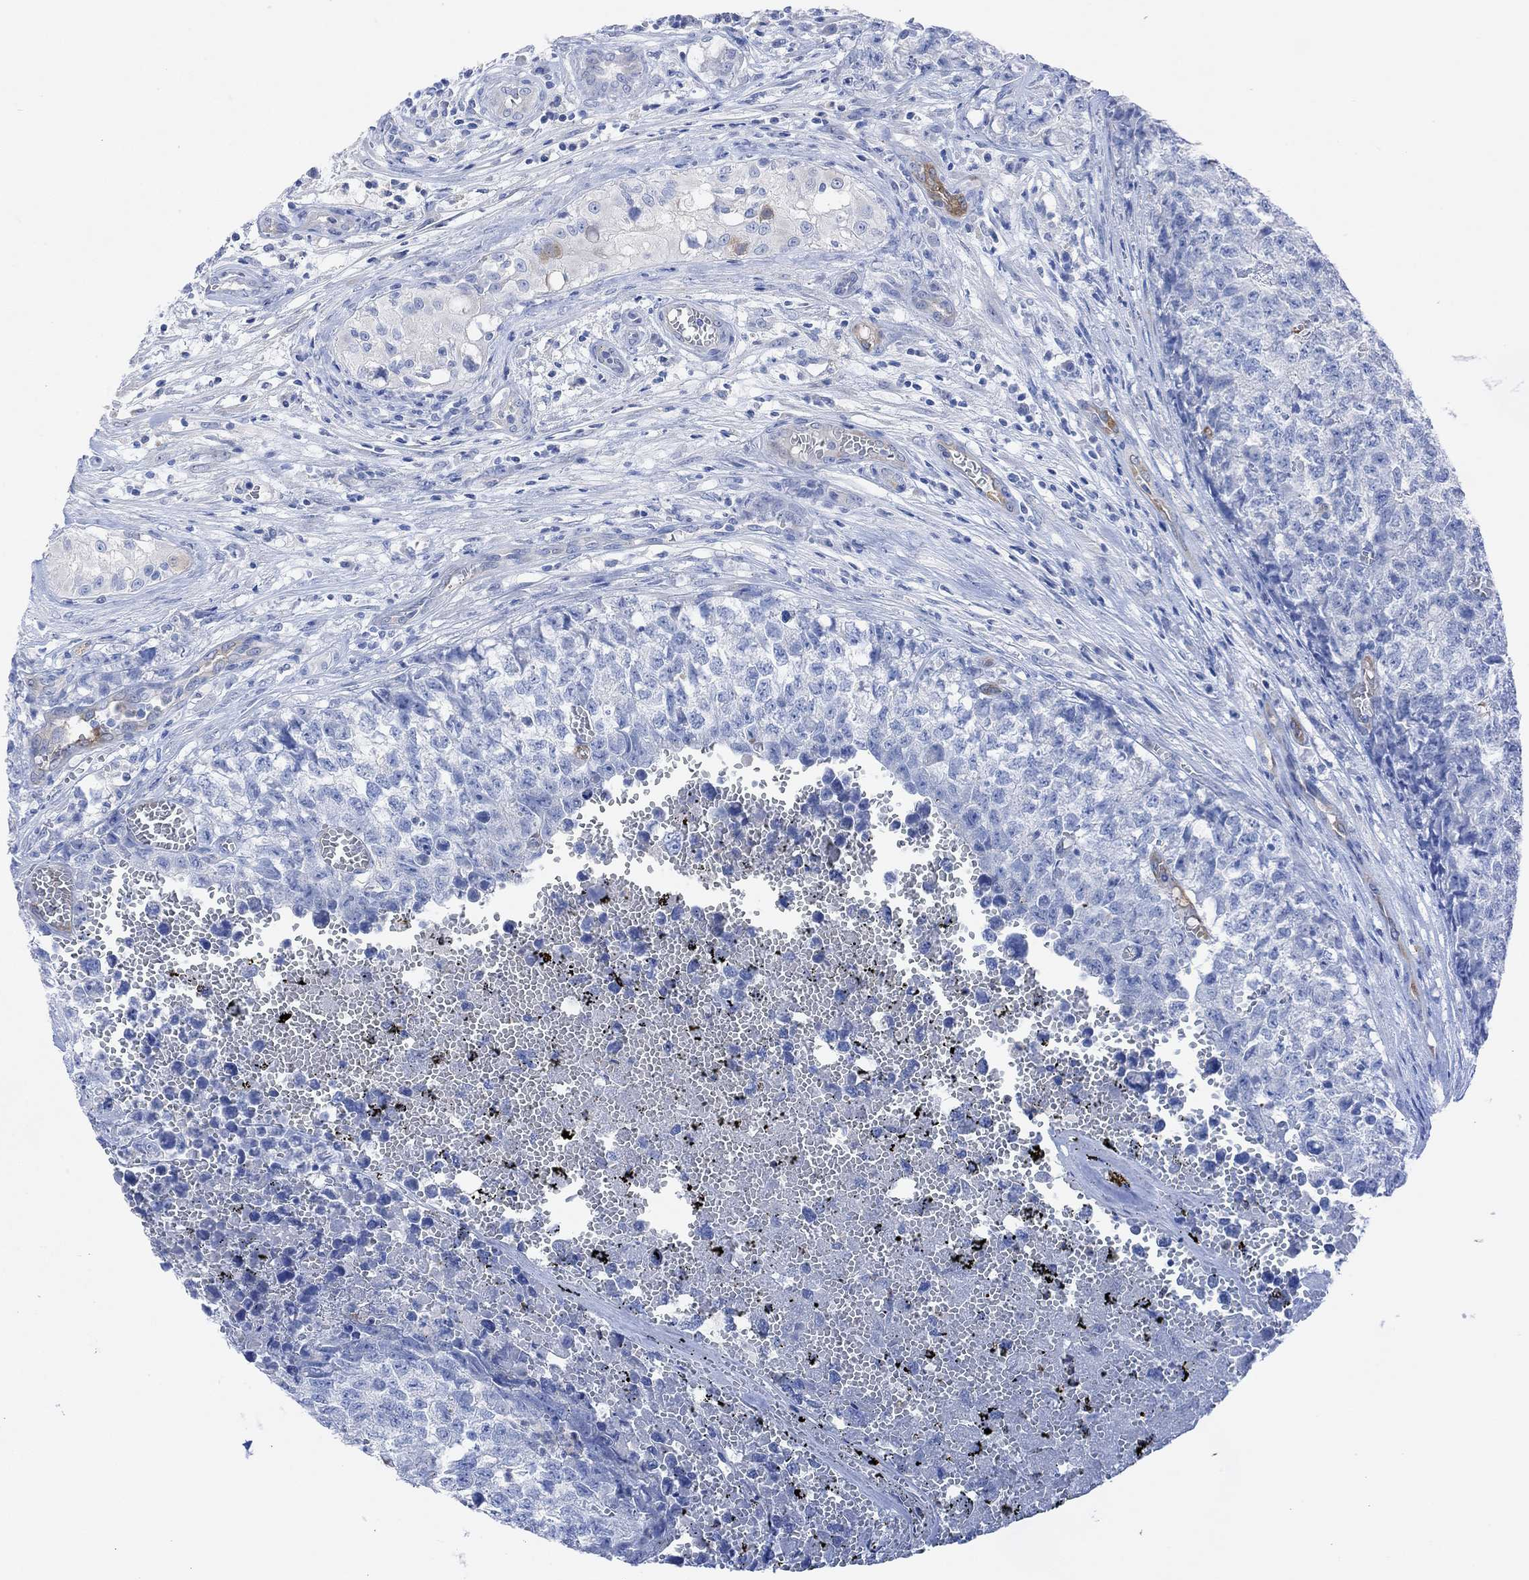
{"staining": {"intensity": "negative", "quantity": "none", "location": "none"}, "tissue": "testis cancer", "cell_type": "Tumor cells", "image_type": "cancer", "snomed": [{"axis": "morphology", "description": "Seminoma, NOS"}, {"axis": "morphology", "description": "Carcinoma, Embryonal, NOS"}, {"axis": "topography", "description": "Testis"}], "caption": "DAB immunohistochemical staining of human testis seminoma displays no significant staining in tumor cells.", "gene": "VAT1L", "patient": {"sex": "male", "age": 22}}